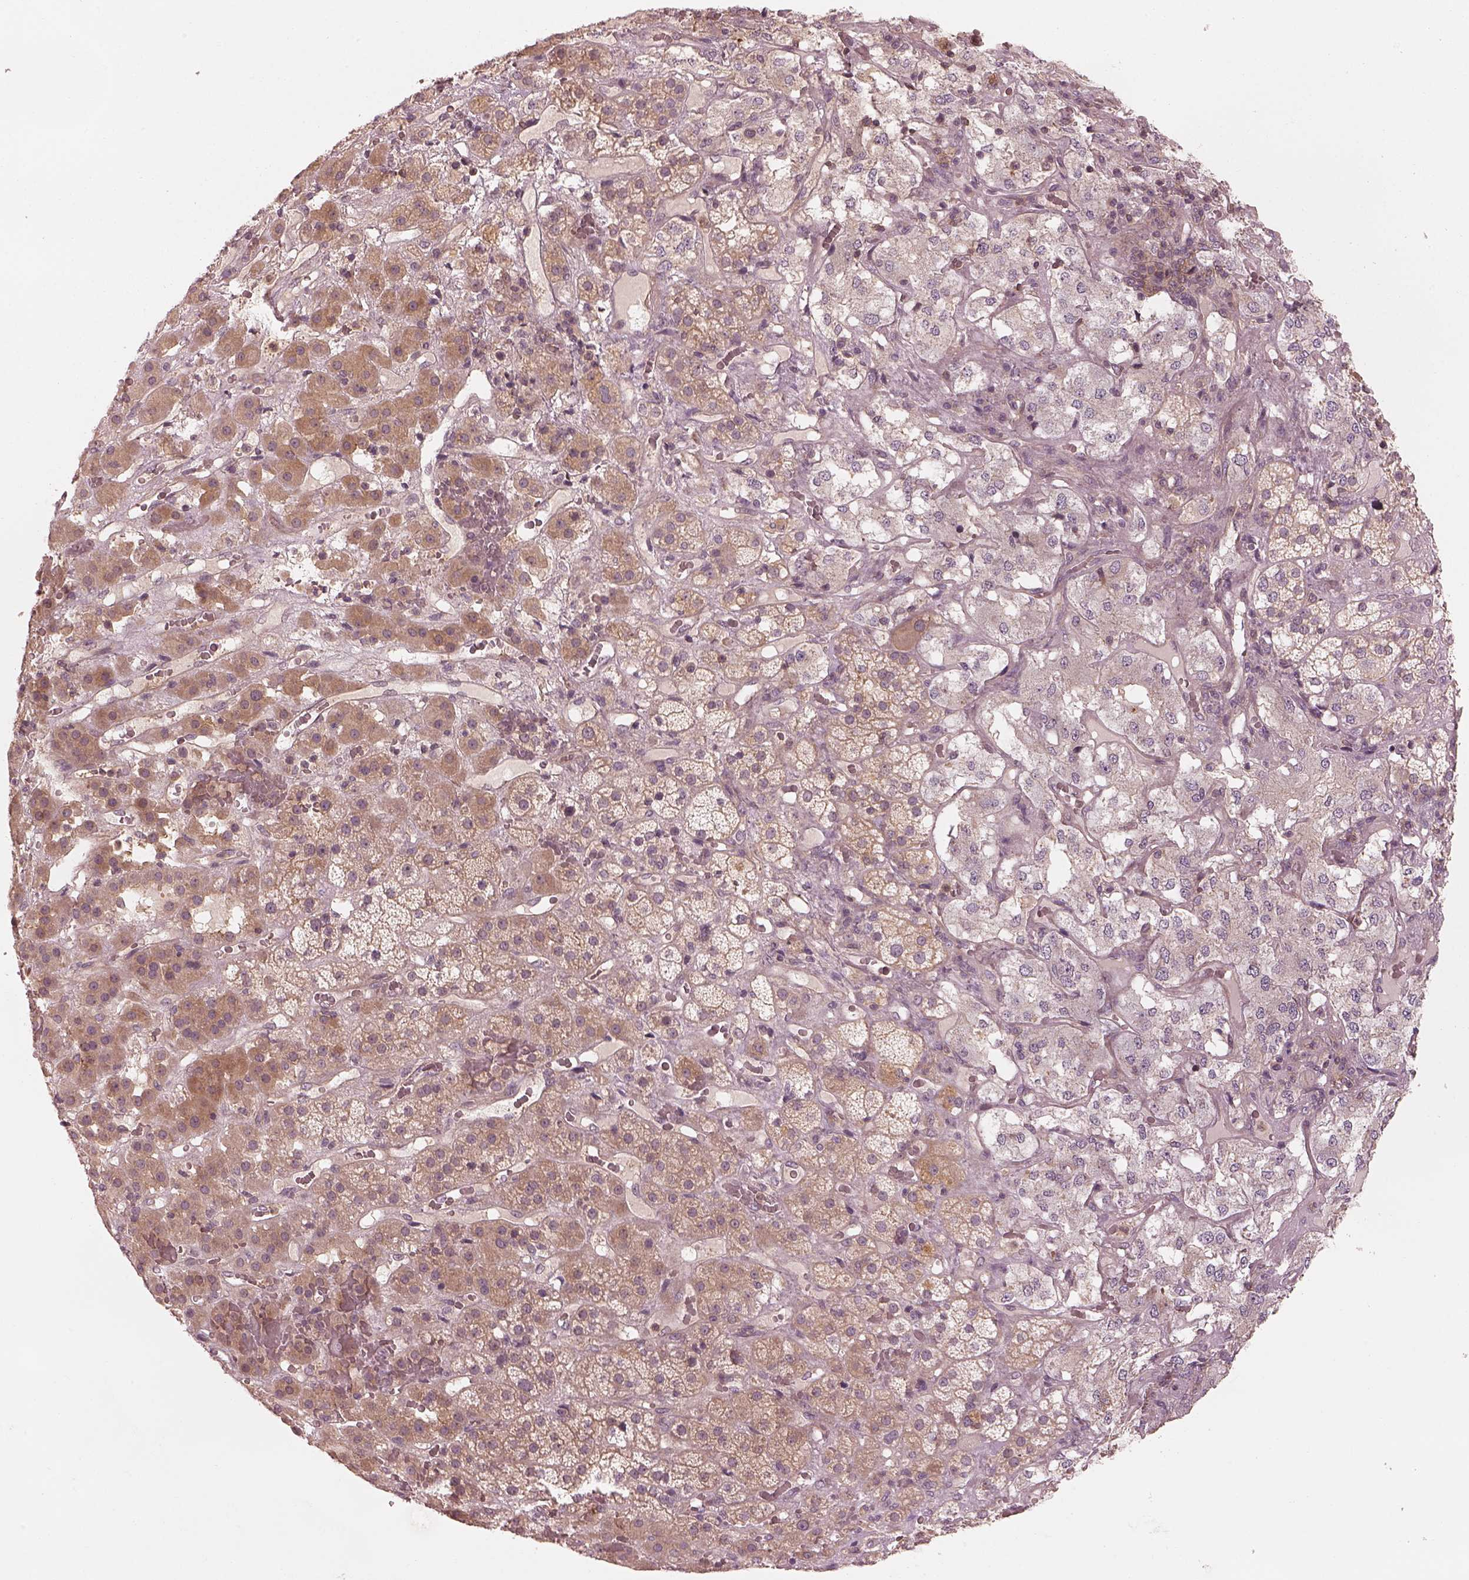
{"staining": {"intensity": "weak", "quantity": ">75%", "location": "cytoplasmic/membranous"}, "tissue": "adrenal gland", "cell_type": "Glandular cells", "image_type": "normal", "snomed": [{"axis": "morphology", "description": "Normal tissue, NOS"}, {"axis": "topography", "description": "Adrenal gland"}], "caption": "A brown stain labels weak cytoplasmic/membranous expression of a protein in glandular cells of benign human adrenal gland.", "gene": "FAM107B", "patient": {"sex": "male", "age": 57}}